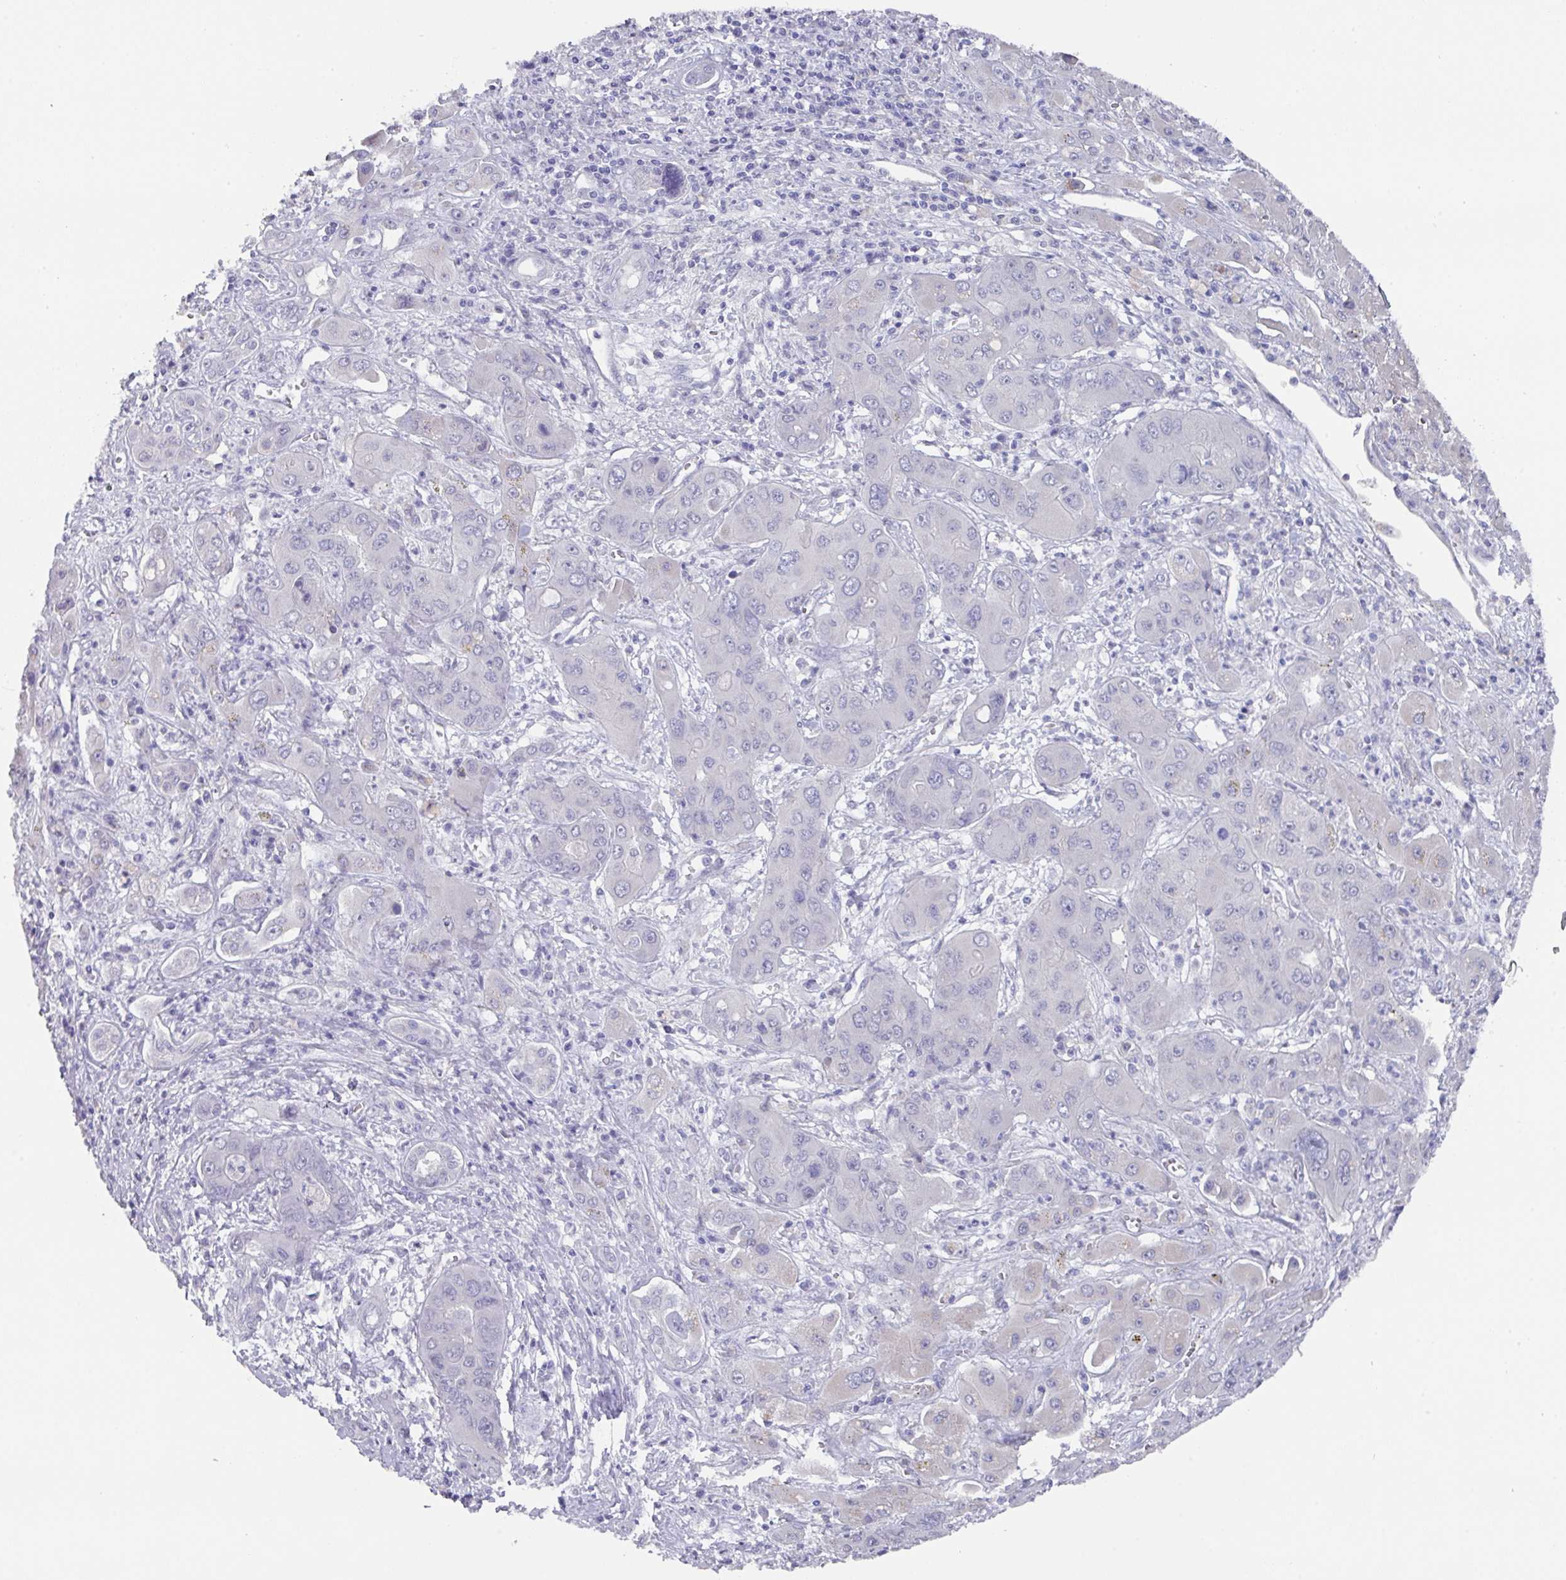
{"staining": {"intensity": "negative", "quantity": "none", "location": "none"}, "tissue": "liver cancer", "cell_type": "Tumor cells", "image_type": "cancer", "snomed": [{"axis": "morphology", "description": "Cholangiocarcinoma"}, {"axis": "topography", "description": "Liver"}], "caption": "Tumor cells are negative for brown protein staining in cholangiocarcinoma (liver).", "gene": "DAZL", "patient": {"sex": "male", "age": 67}}